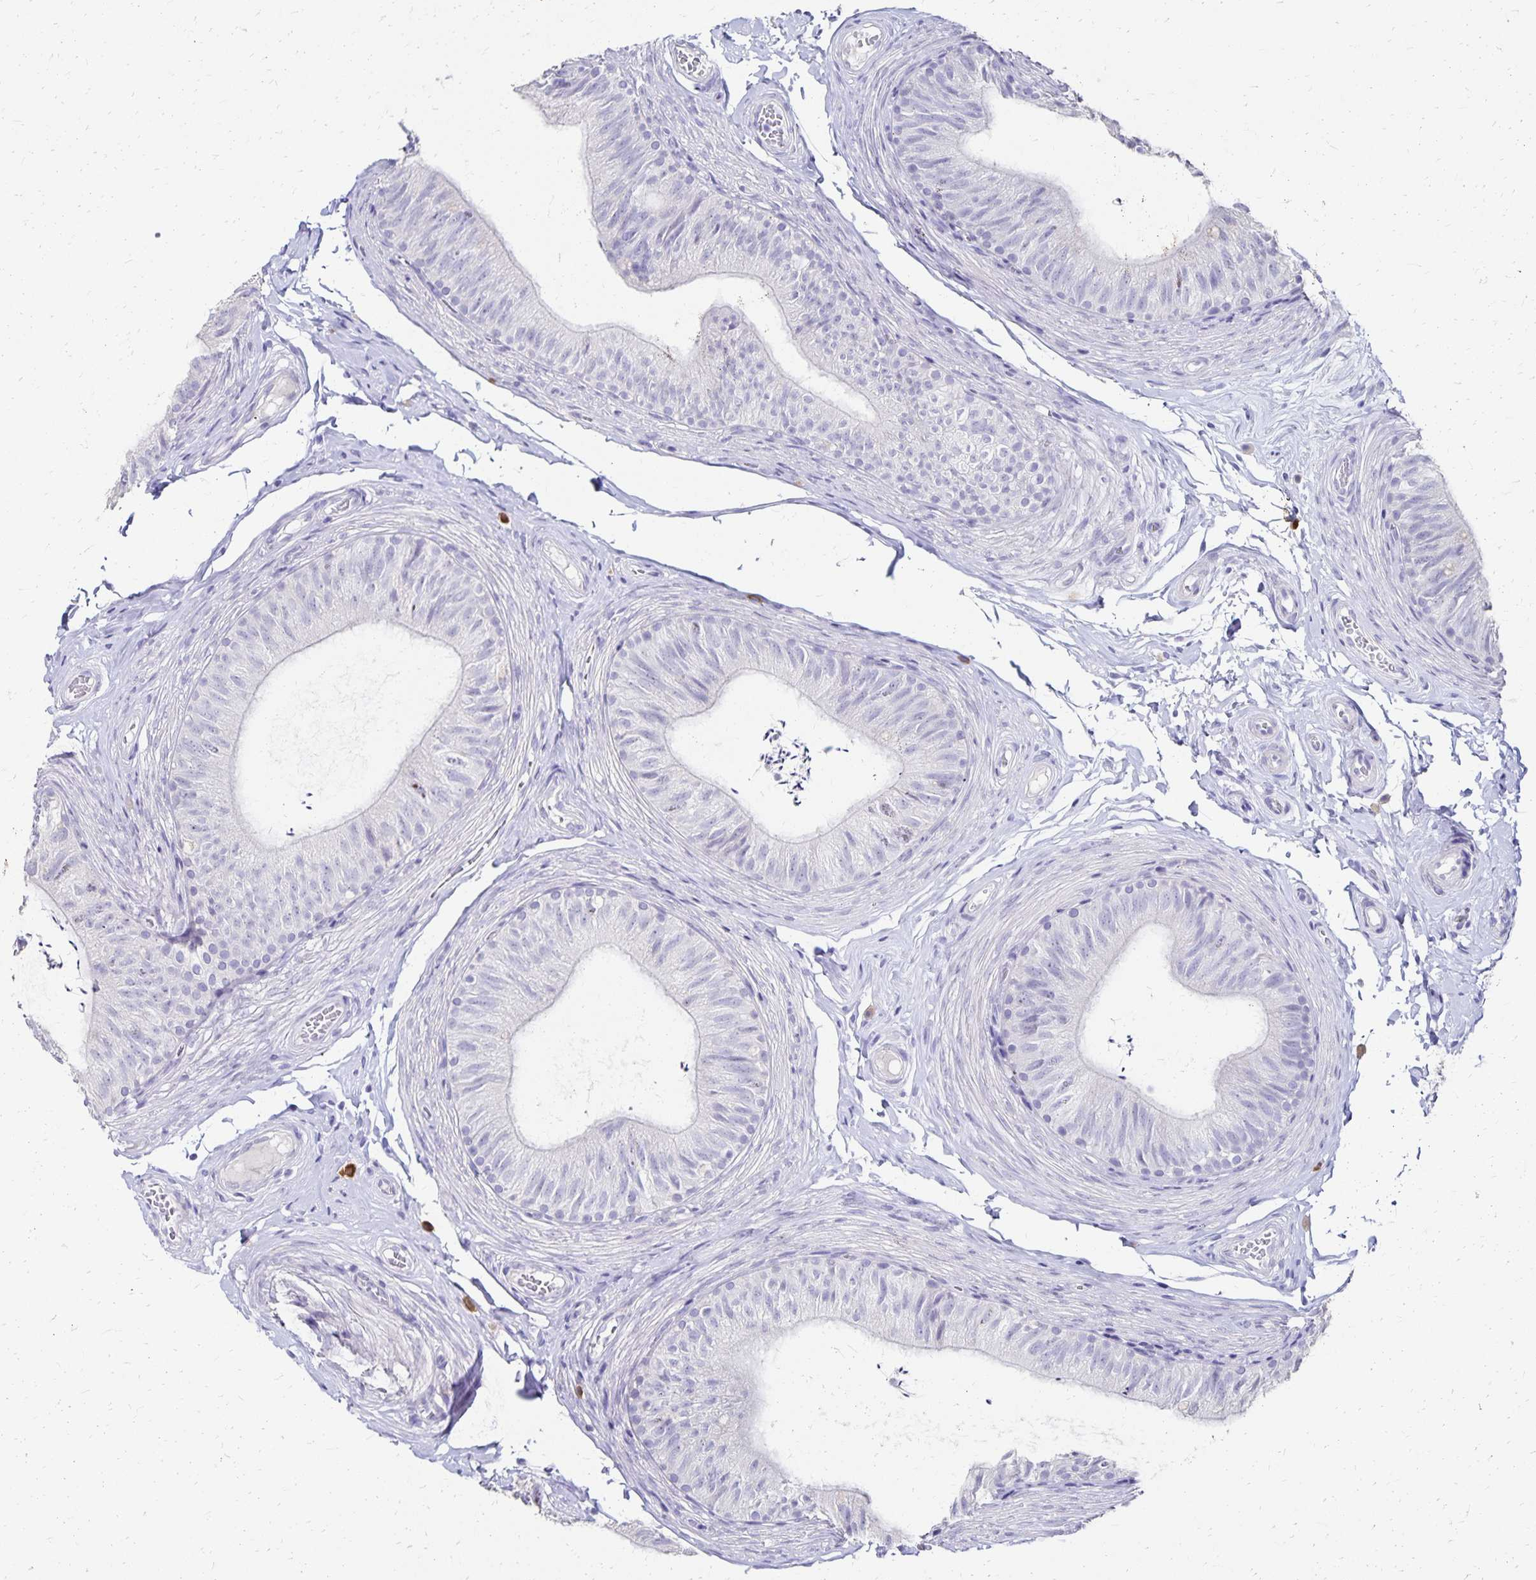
{"staining": {"intensity": "negative", "quantity": "none", "location": "none"}, "tissue": "epididymis", "cell_type": "Glandular cells", "image_type": "normal", "snomed": [{"axis": "morphology", "description": "Normal tissue, NOS"}, {"axis": "topography", "description": "Epididymis, spermatic cord, NOS"}, {"axis": "topography", "description": "Epididymis"}, {"axis": "topography", "description": "Peripheral nerve tissue"}], "caption": "Immunohistochemistry (IHC) image of unremarkable human epididymis stained for a protein (brown), which displays no positivity in glandular cells. (DAB IHC with hematoxylin counter stain).", "gene": "DYNLT4", "patient": {"sex": "male", "age": 29}}